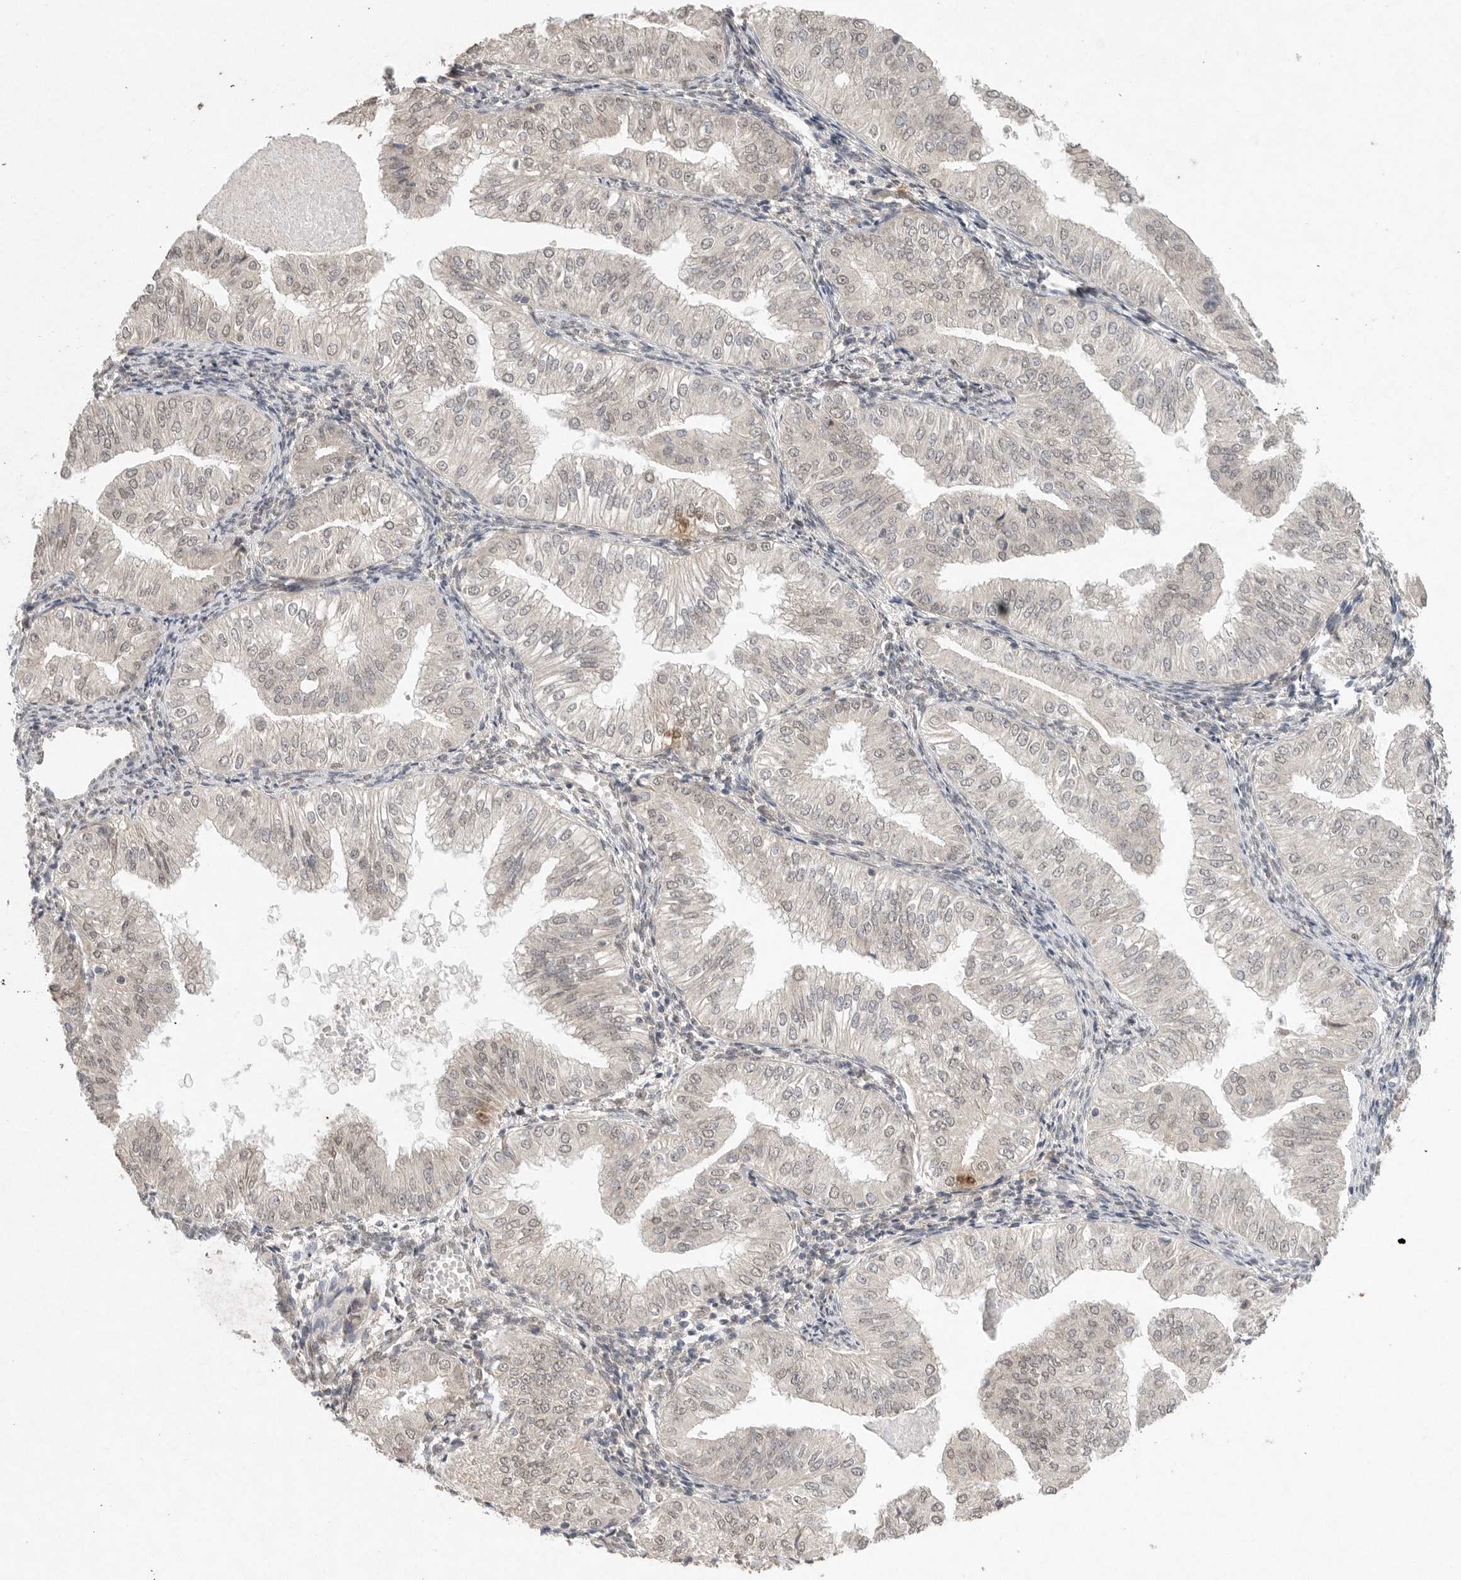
{"staining": {"intensity": "weak", "quantity": ">75%", "location": "nuclear"}, "tissue": "endometrial cancer", "cell_type": "Tumor cells", "image_type": "cancer", "snomed": [{"axis": "morphology", "description": "Normal tissue, NOS"}, {"axis": "morphology", "description": "Adenocarcinoma, NOS"}, {"axis": "topography", "description": "Endometrium"}], "caption": "Immunohistochemistry (IHC) staining of endometrial cancer, which shows low levels of weak nuclear expression in approximately >75% of tumor cells indicating weak nuclear protein staining. The staining was performed using DAB (3,3'-diaminobenzidine) (brown) for protein detection and nuclei were counterstained in hematoxylin (blue).", "gene": "KLK5", "patient": {"sex": "female", "age": 53}}